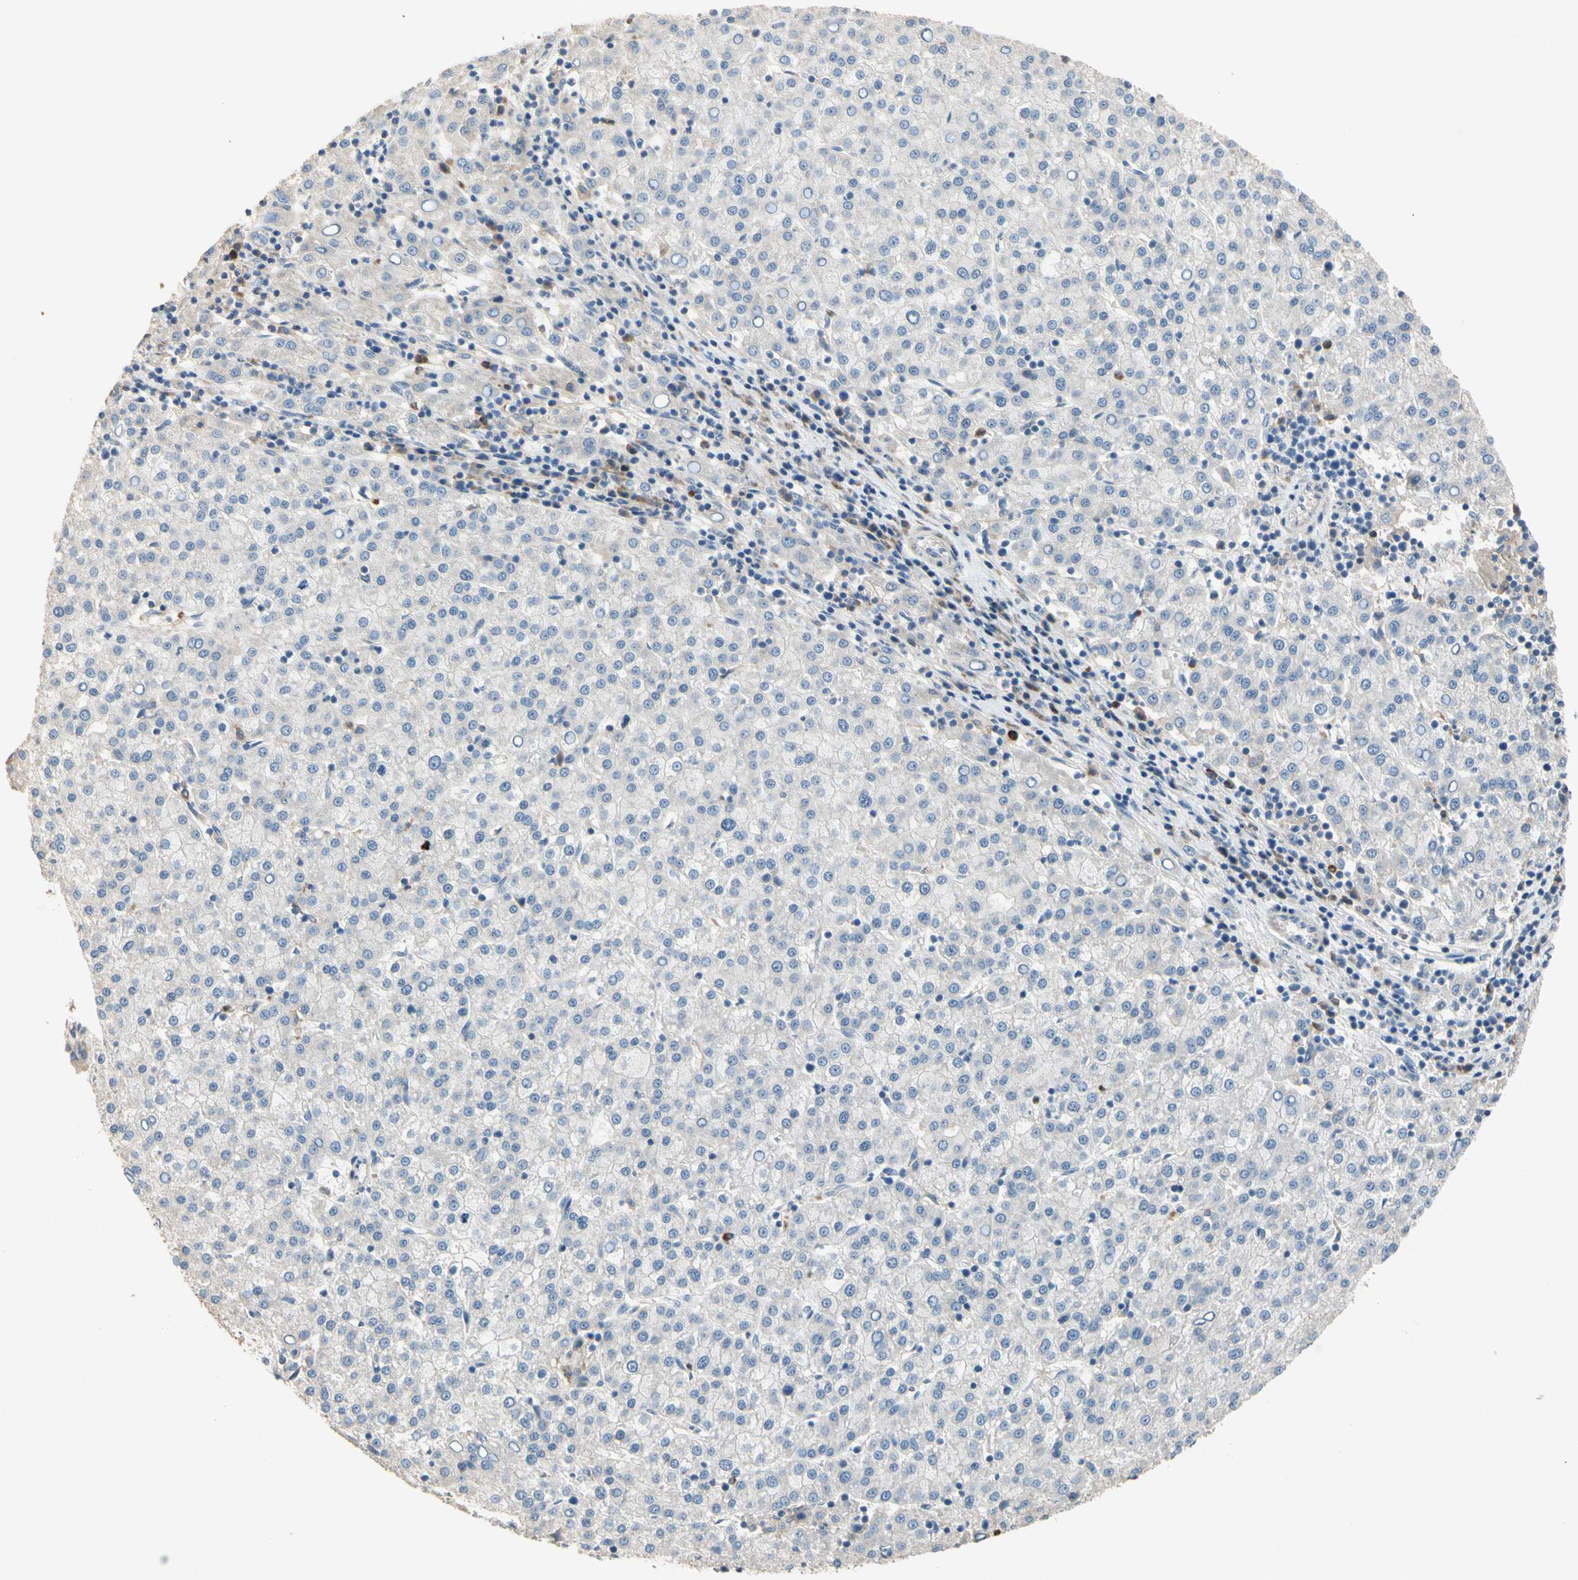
{"staining": {"intensity": "negative", "quantity": "none", "location": "none"}, "tissue": "liver cancer", "cell_type": "Tumor cells", "image_type": "cancer", "snomed": [{"axis": "morphology", "description": "Carcinoma, Hepatocellular, NOS"}, {"axis": "topography", "description": "Liver"}], "caption": "IHC image of liver hepatocellular carcinoma stained for a protein (brown), which displays no positivity in tumor cells. (Immunohistochemistry, brightfield microscopy, high magnification).", "gene": "SIGLEC5", "patient": {"sex": "female", "age": 58}}